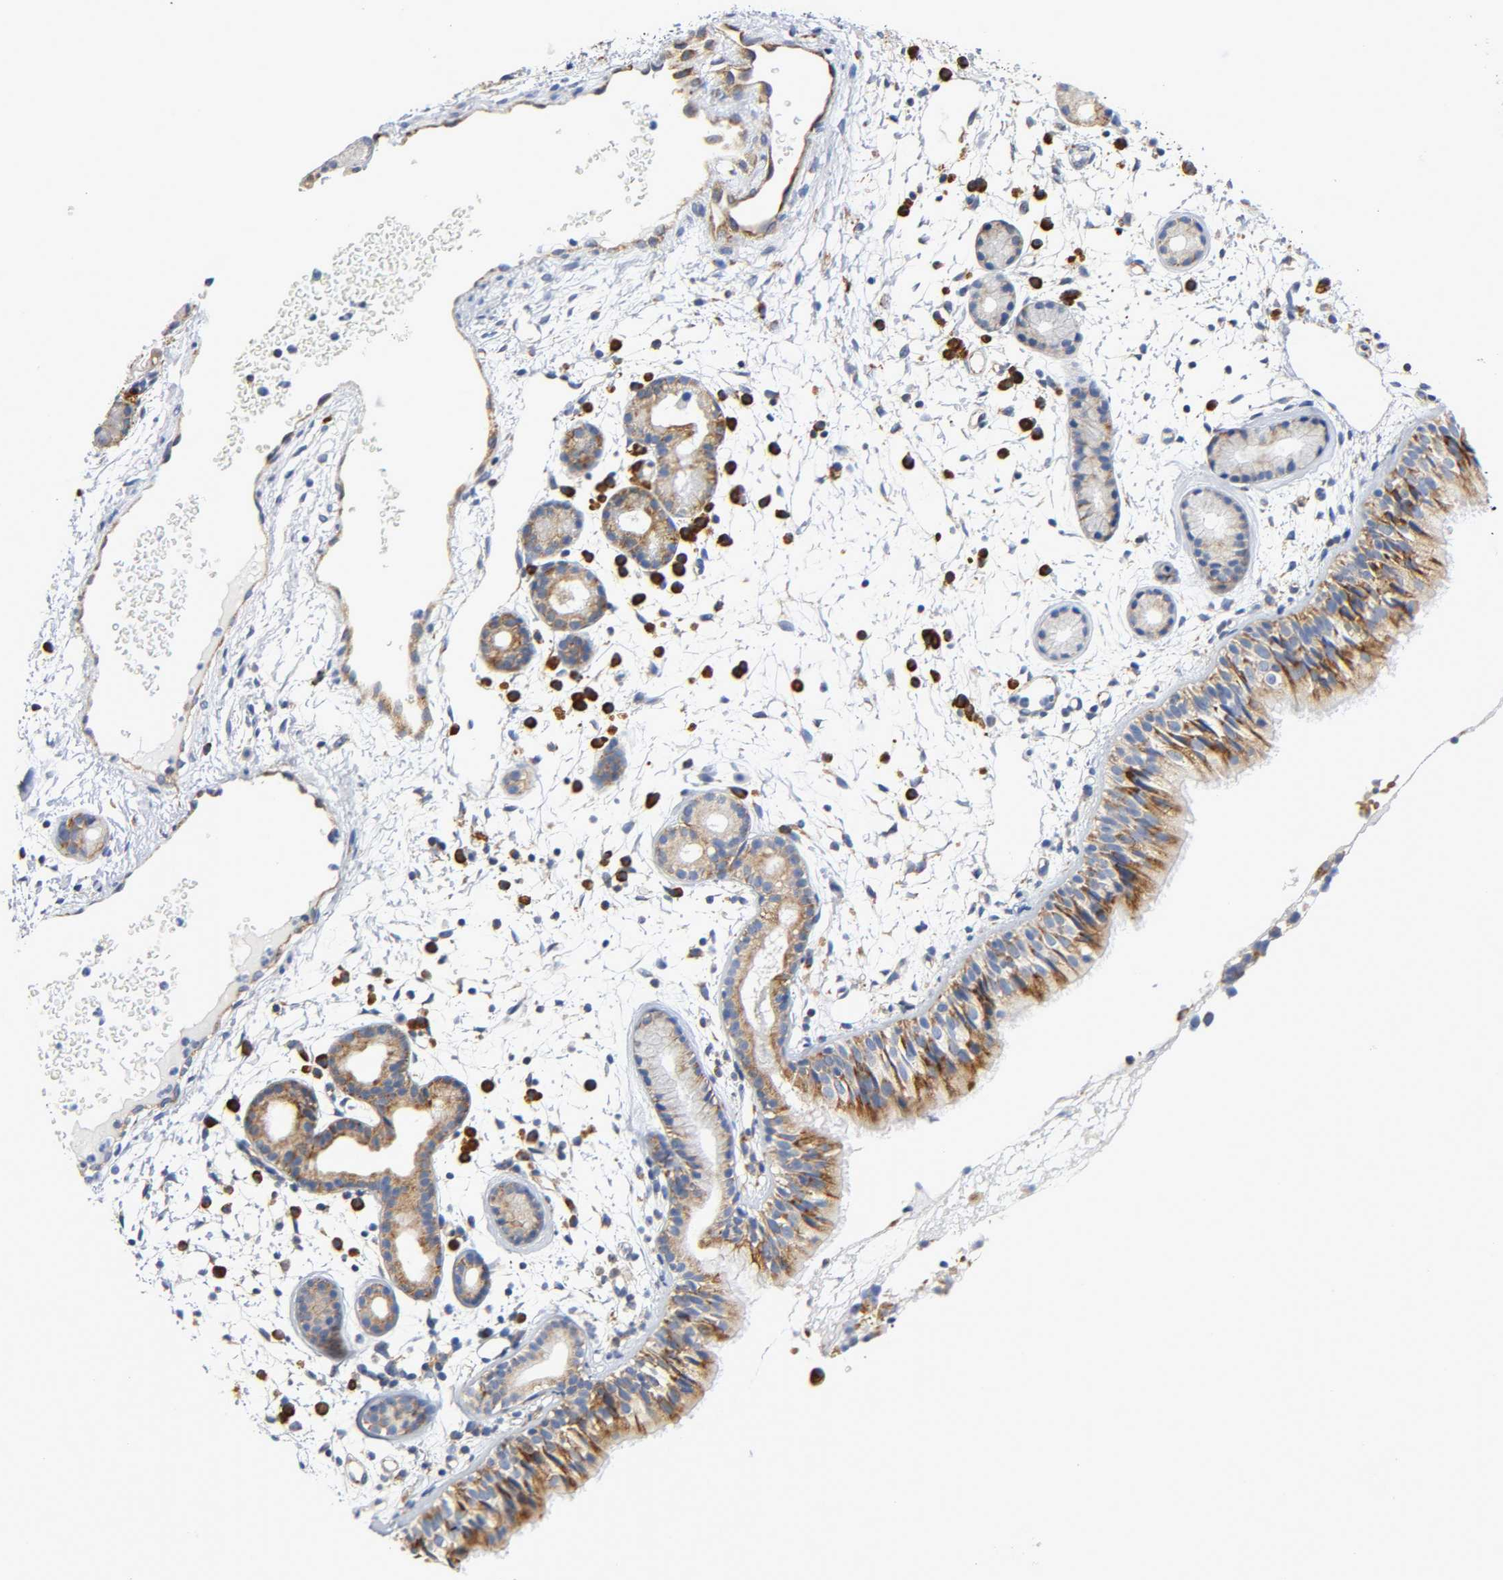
{"staining": {"intensity": "moderate", "quantity": ">75%", "location": "cytoplasmic/membranous"}, "tissue": "nasopharynx", "cell_type": "Respiratory epithelial cells", "image_type": "normal", "snomed": [{"axis": "morphology", "description": "Normal tissue, NOS"}, {"axis": "morphology", "description": "Inflammation, NOS"}, {"axis": "topography", "description": "Nasopharynx"}], "caption": "This histopathology image reveals immunohistochemistry (IHC) staining of normal nasopharynx, with medium moderate cytoplasmic/membranous positivity in about >75% of respiratory epithelial cells.", "gene": "REL", "patient": {"sex": "female", "age": 55}}